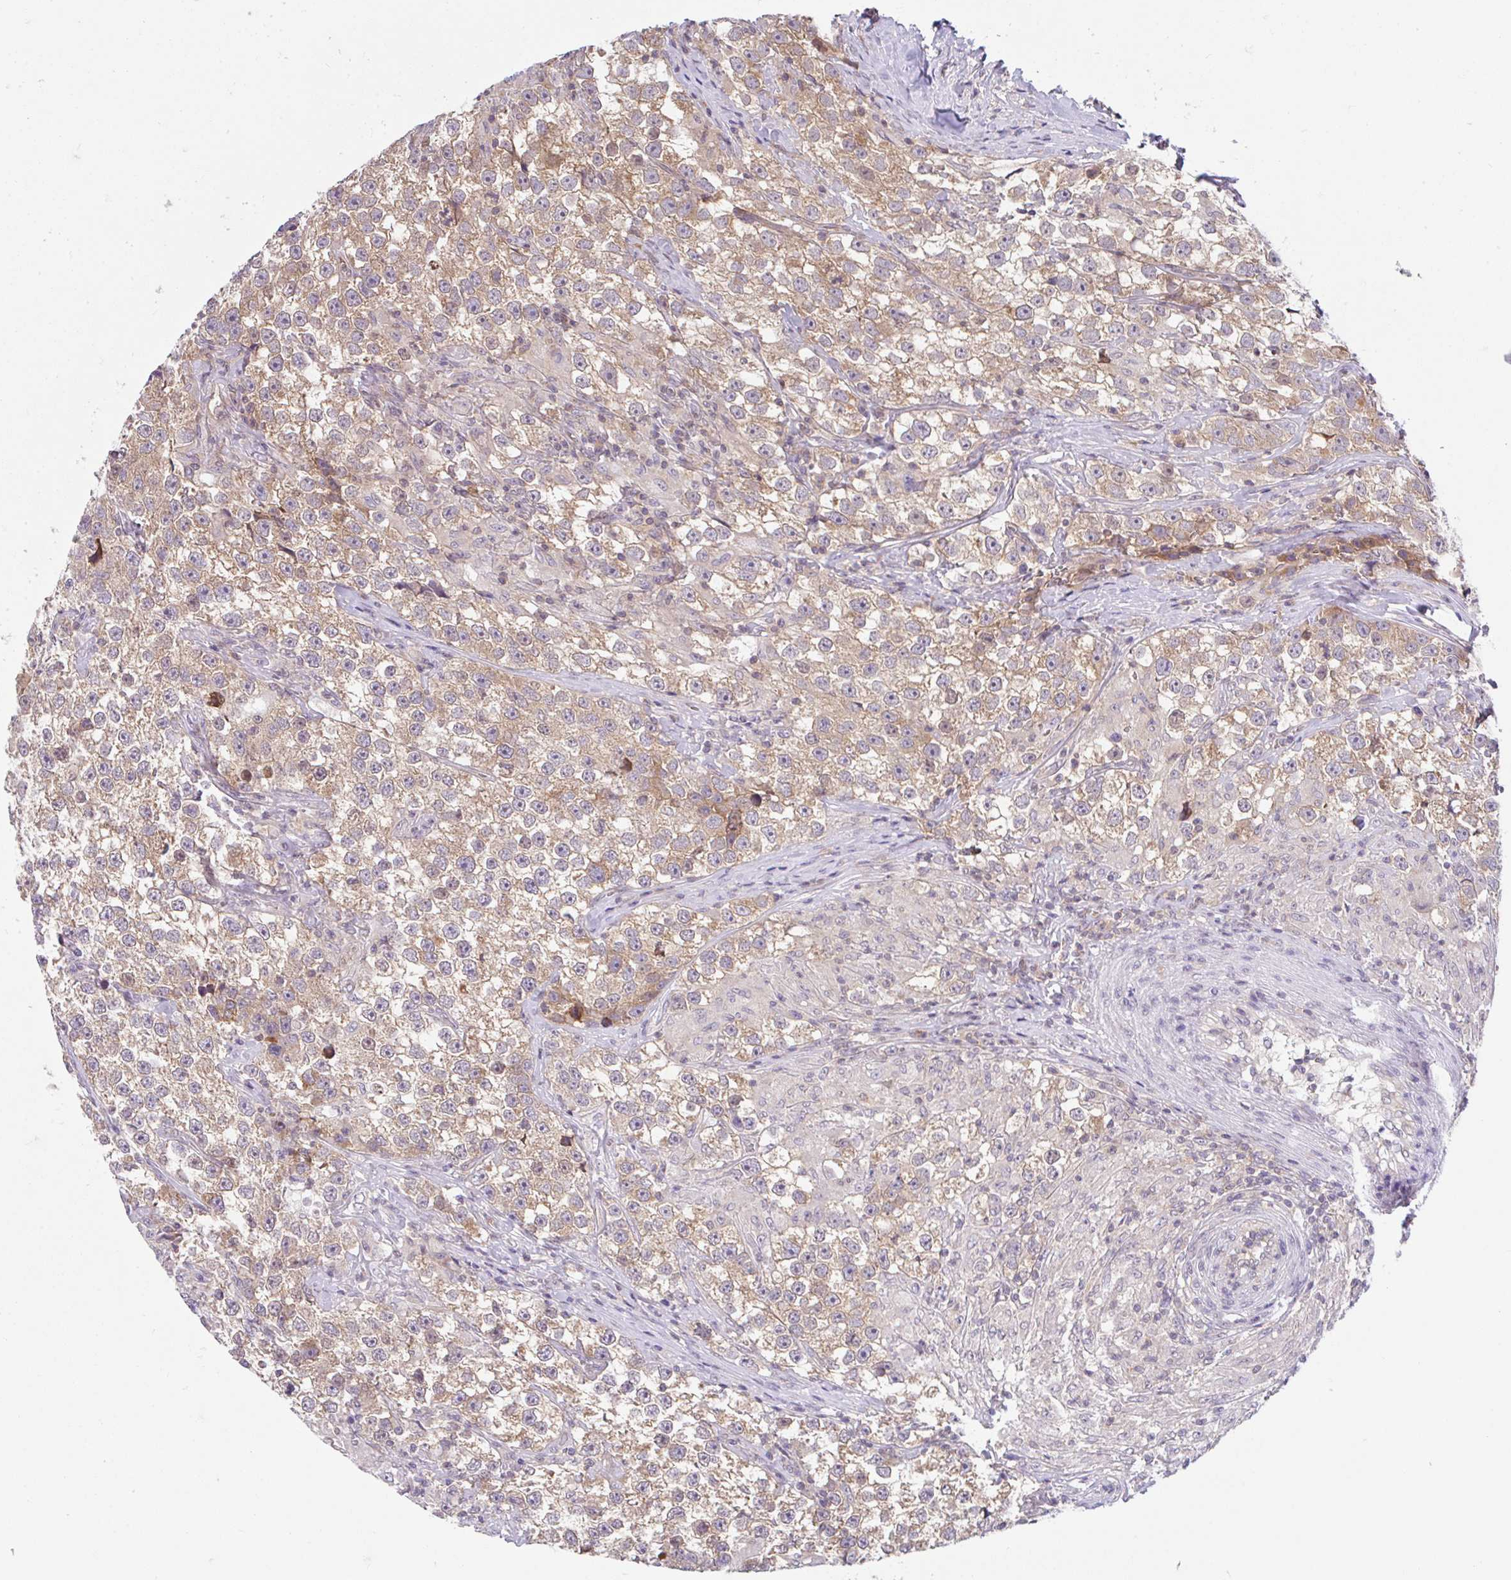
{"staining": {"intensity": "moderate", "quantity": ">75%", "location": "cytoplasmic/membranous"}, "tissue": "testis cancer", "cell_type": "Tumor cells", "image_type": "cancer", "snomed": [{"axis": "morphology", "description": "Seminoma, NOS"}, {"axis": "topography", "description": "Testis"}], "caption": "Immunohistochemistry (DAB (3,3'-diaminobenzidine)) staining of seminoma (testis) reveals moderate cytoplasmic/membranous protein staining in approximately >75% of tumor cells.", "gene": "RALBP1", "patient": {"sex": "male", "age": 46}}